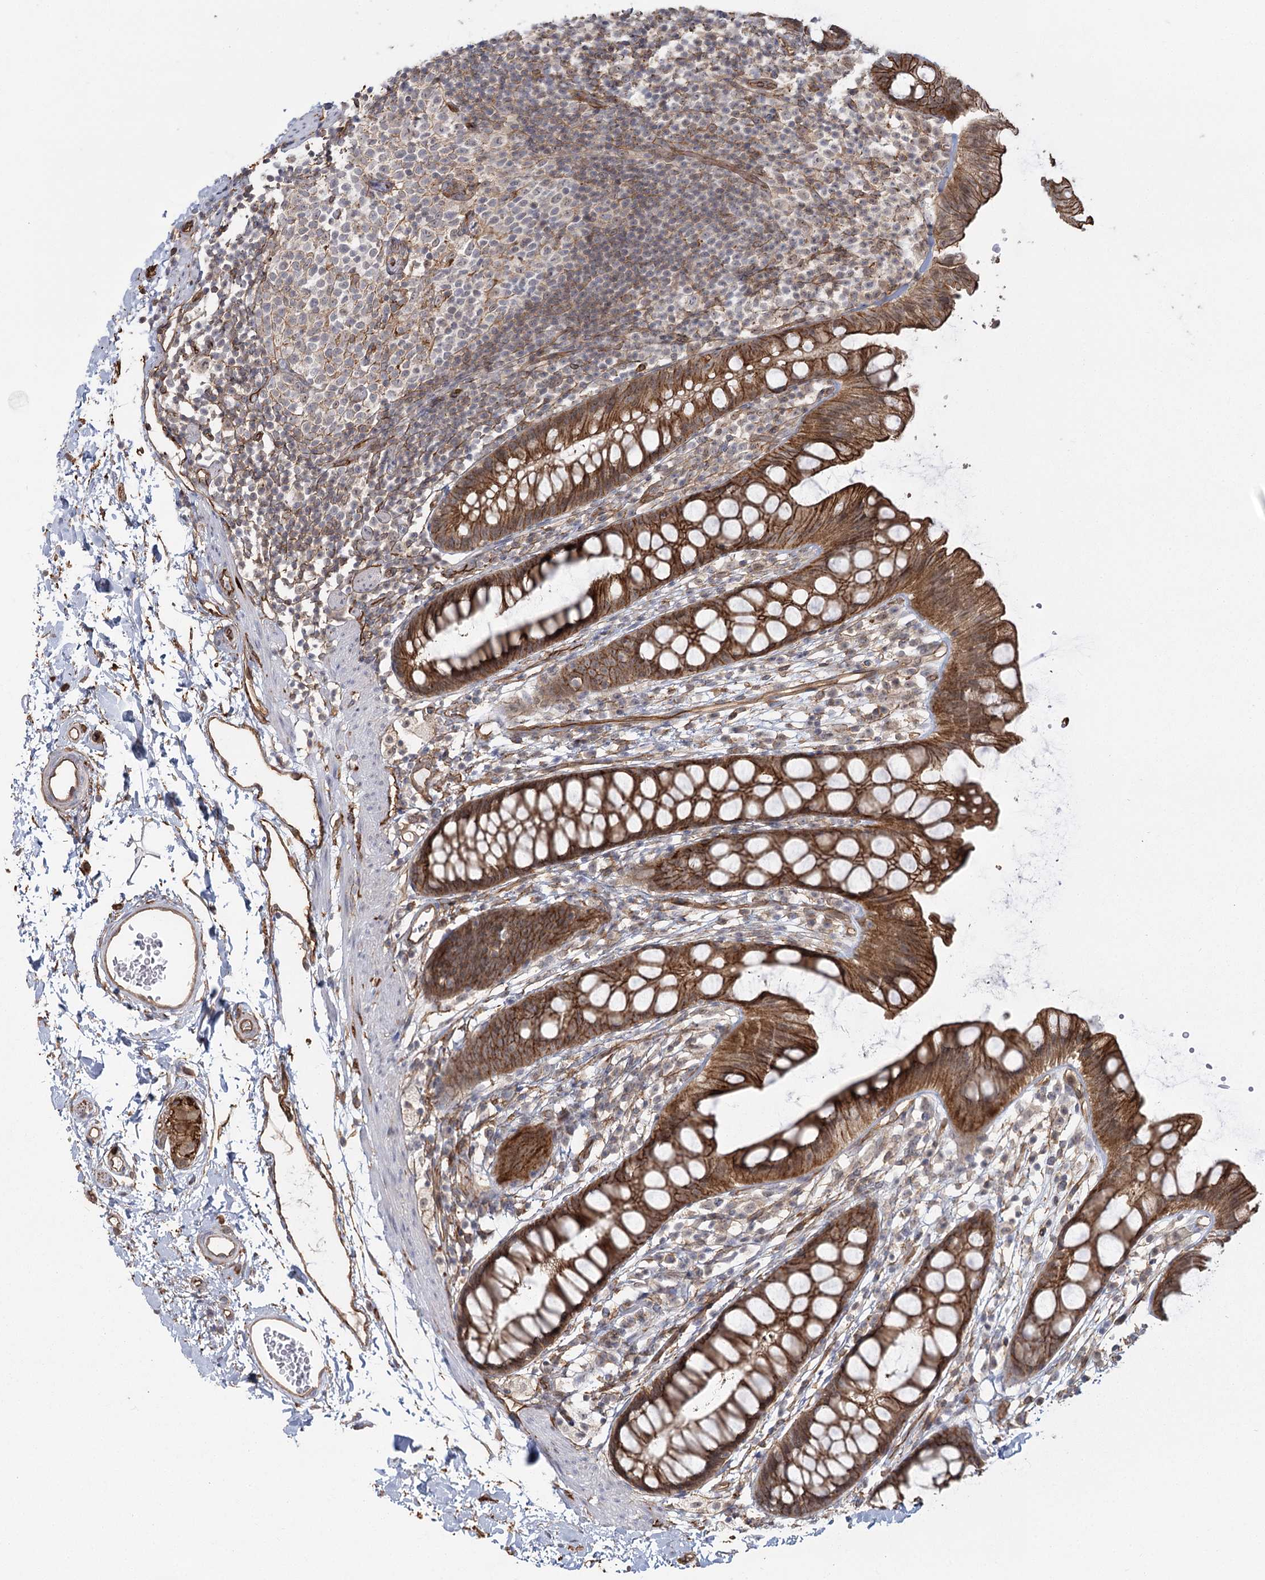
{"staining": {"intensity": "moderate", "quantity": ">75%", "location": "cytoplasmic/membranous"}, "tissue": "rectum", "cell_type": "Glandular cells", "image_type": "normal", "snomed": [{"axis": "morphology", "description": "Normal tissue, NOS"}, {"axis": "topography", "description": "Rectum"}], "caption": "Brown immunohistochemical staining in unremarkable human rectum shows moderate cytoplasmic/membranous positivity in approximately >75% of glandular cells.", "gene": "RPP14", "patient": {"sex": "female", "age": 65}}